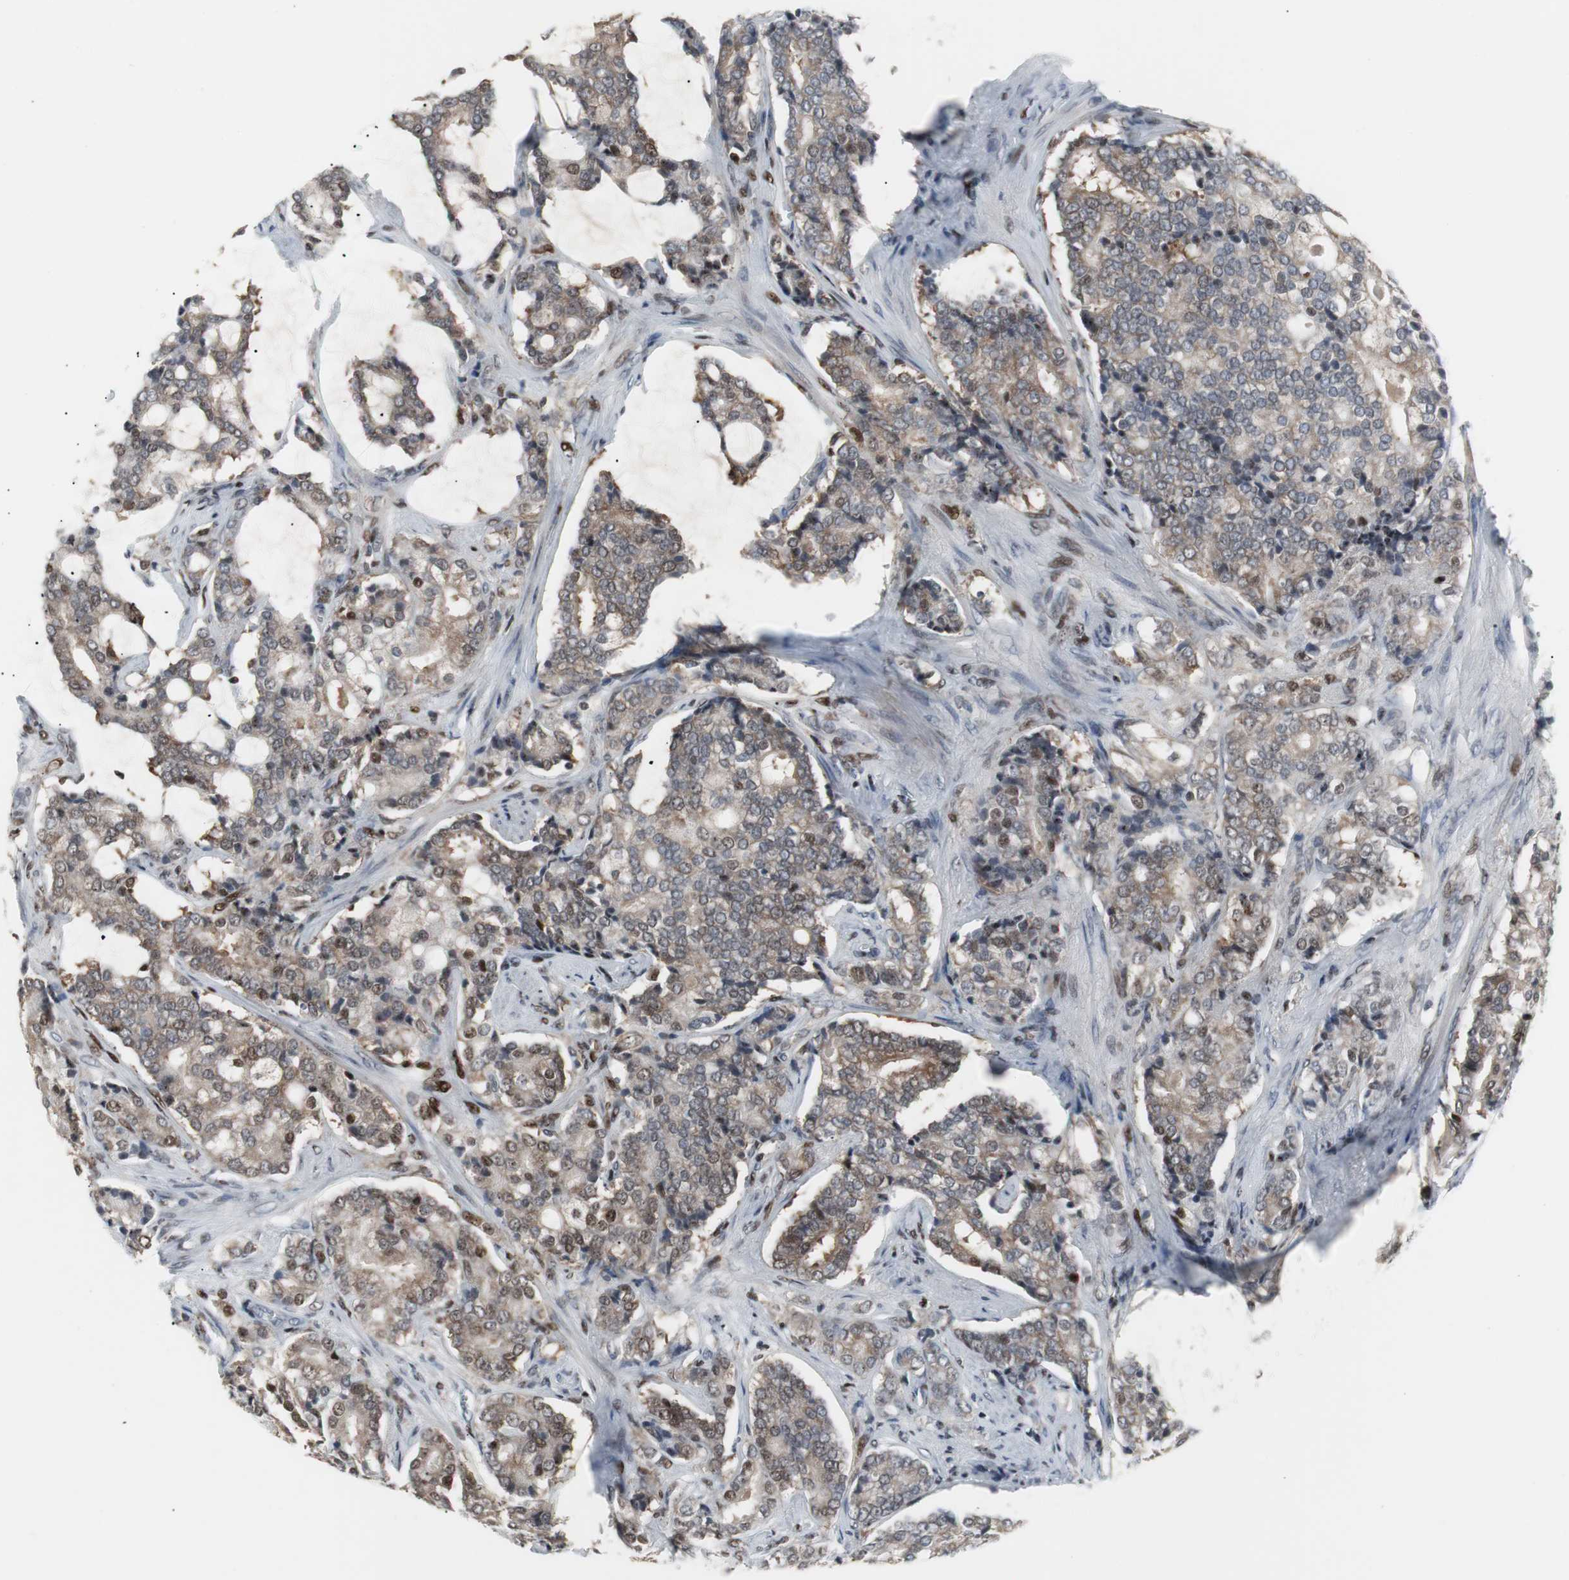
{"staining": {"intensity": "moderate", "quantity": "25%-75%", "location": "cytoplasmic/membranous,nuclear"}, "tissue": "prostate cancer", "cell_type": "Tumor cells", "image_type": "cancer", "snomed": [{"axis": "morphology", "description": "Adenocarcinoma, Low grade"}, {"axis": "topography", "description": "Prostate"}], "caption": "Human prostate cancer (low-grade adenocarcinoma) stained with a brown dye reveals moderate cytoplasmic/membranous and nuclear positive expression in approximately 25%-75% of tumor cells.", "gene": "GRK2", "patient": {"sex": "male", "age": 58}}